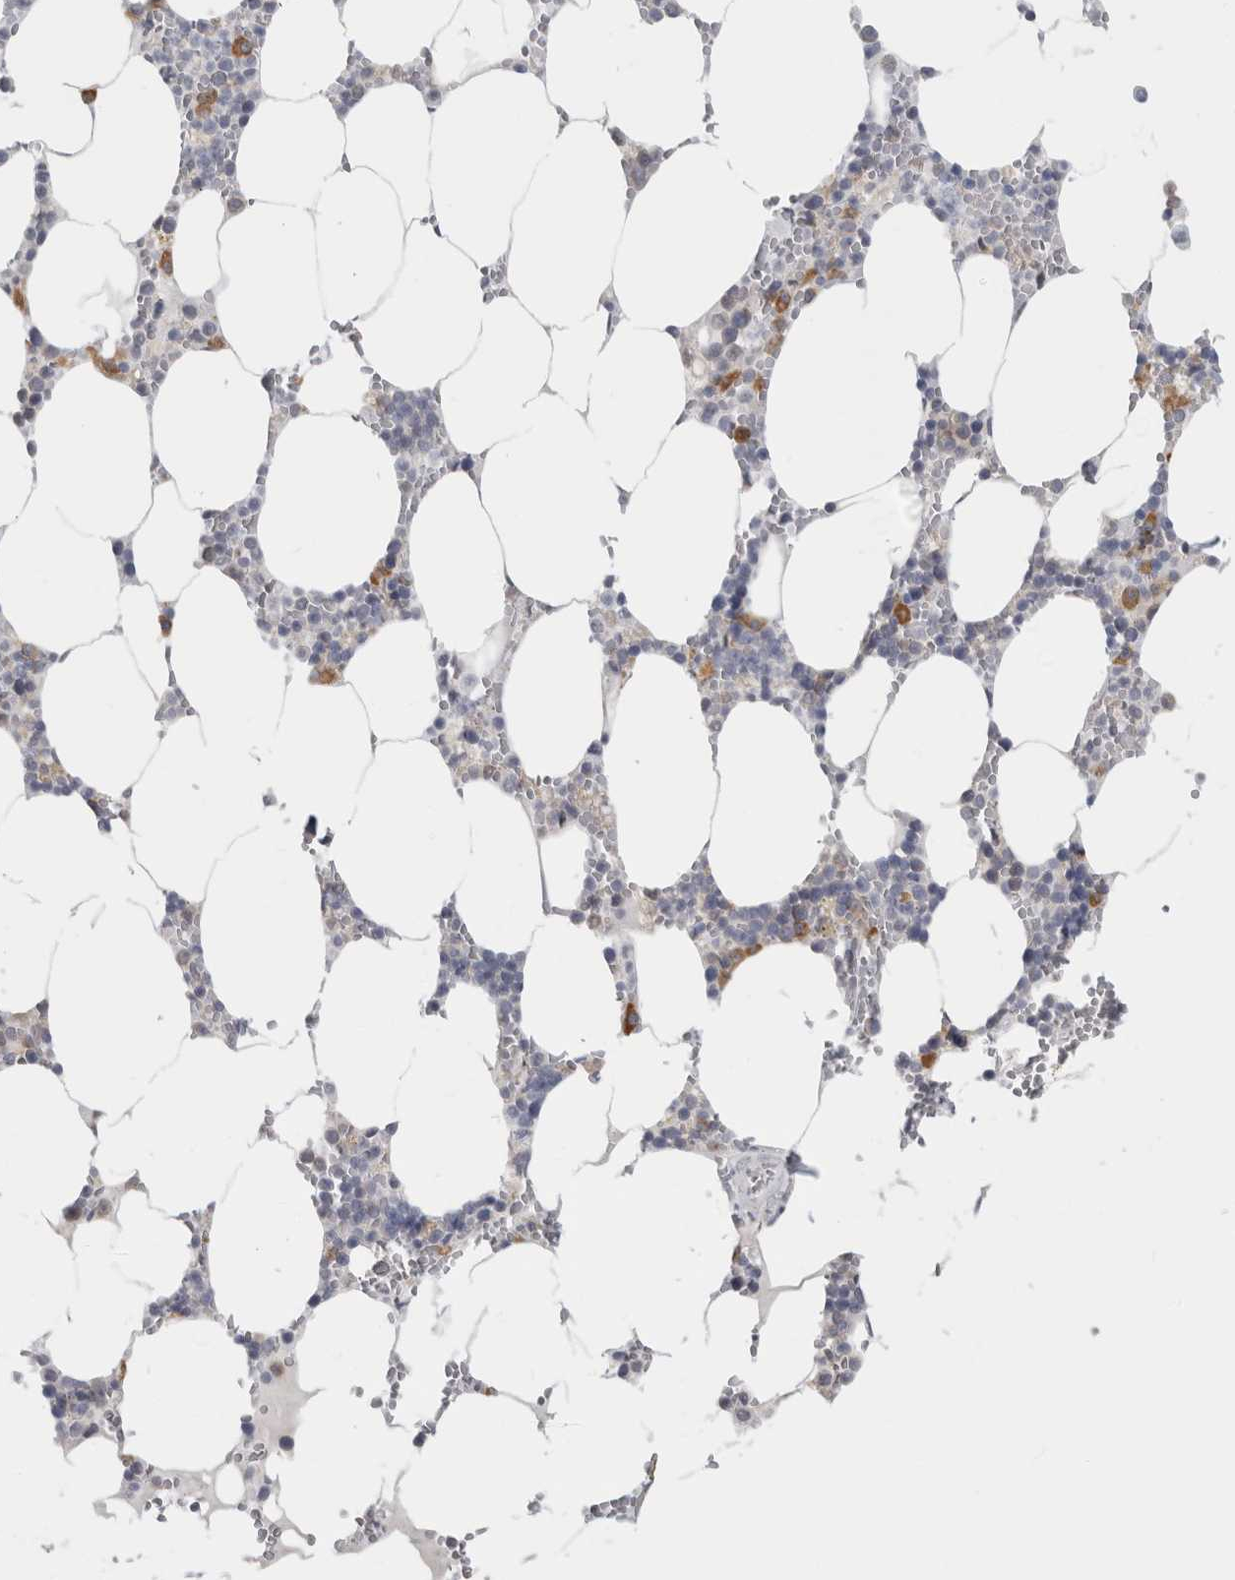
{"staining": {"intensity": "negative", "quantity": "none", "location": "none"}, "tissue": "bone marrow", "cell_type": "Hematopoietic cells", "image_type": "normal", "snomed": [{"axis": "morphology", "description": "Normal tissue, NOS"}, {"axis": "topography", "description": "Bone marrow"}], "caption": "IHC of unremarkable bone marrow shows no staining in hematopoietic cells. (Brightfield microscopy of DAB immunohistochemistry (IHC) at high magnification).", "gene": "TMEM242", "patient": {"sex": "male", "age": 70}}